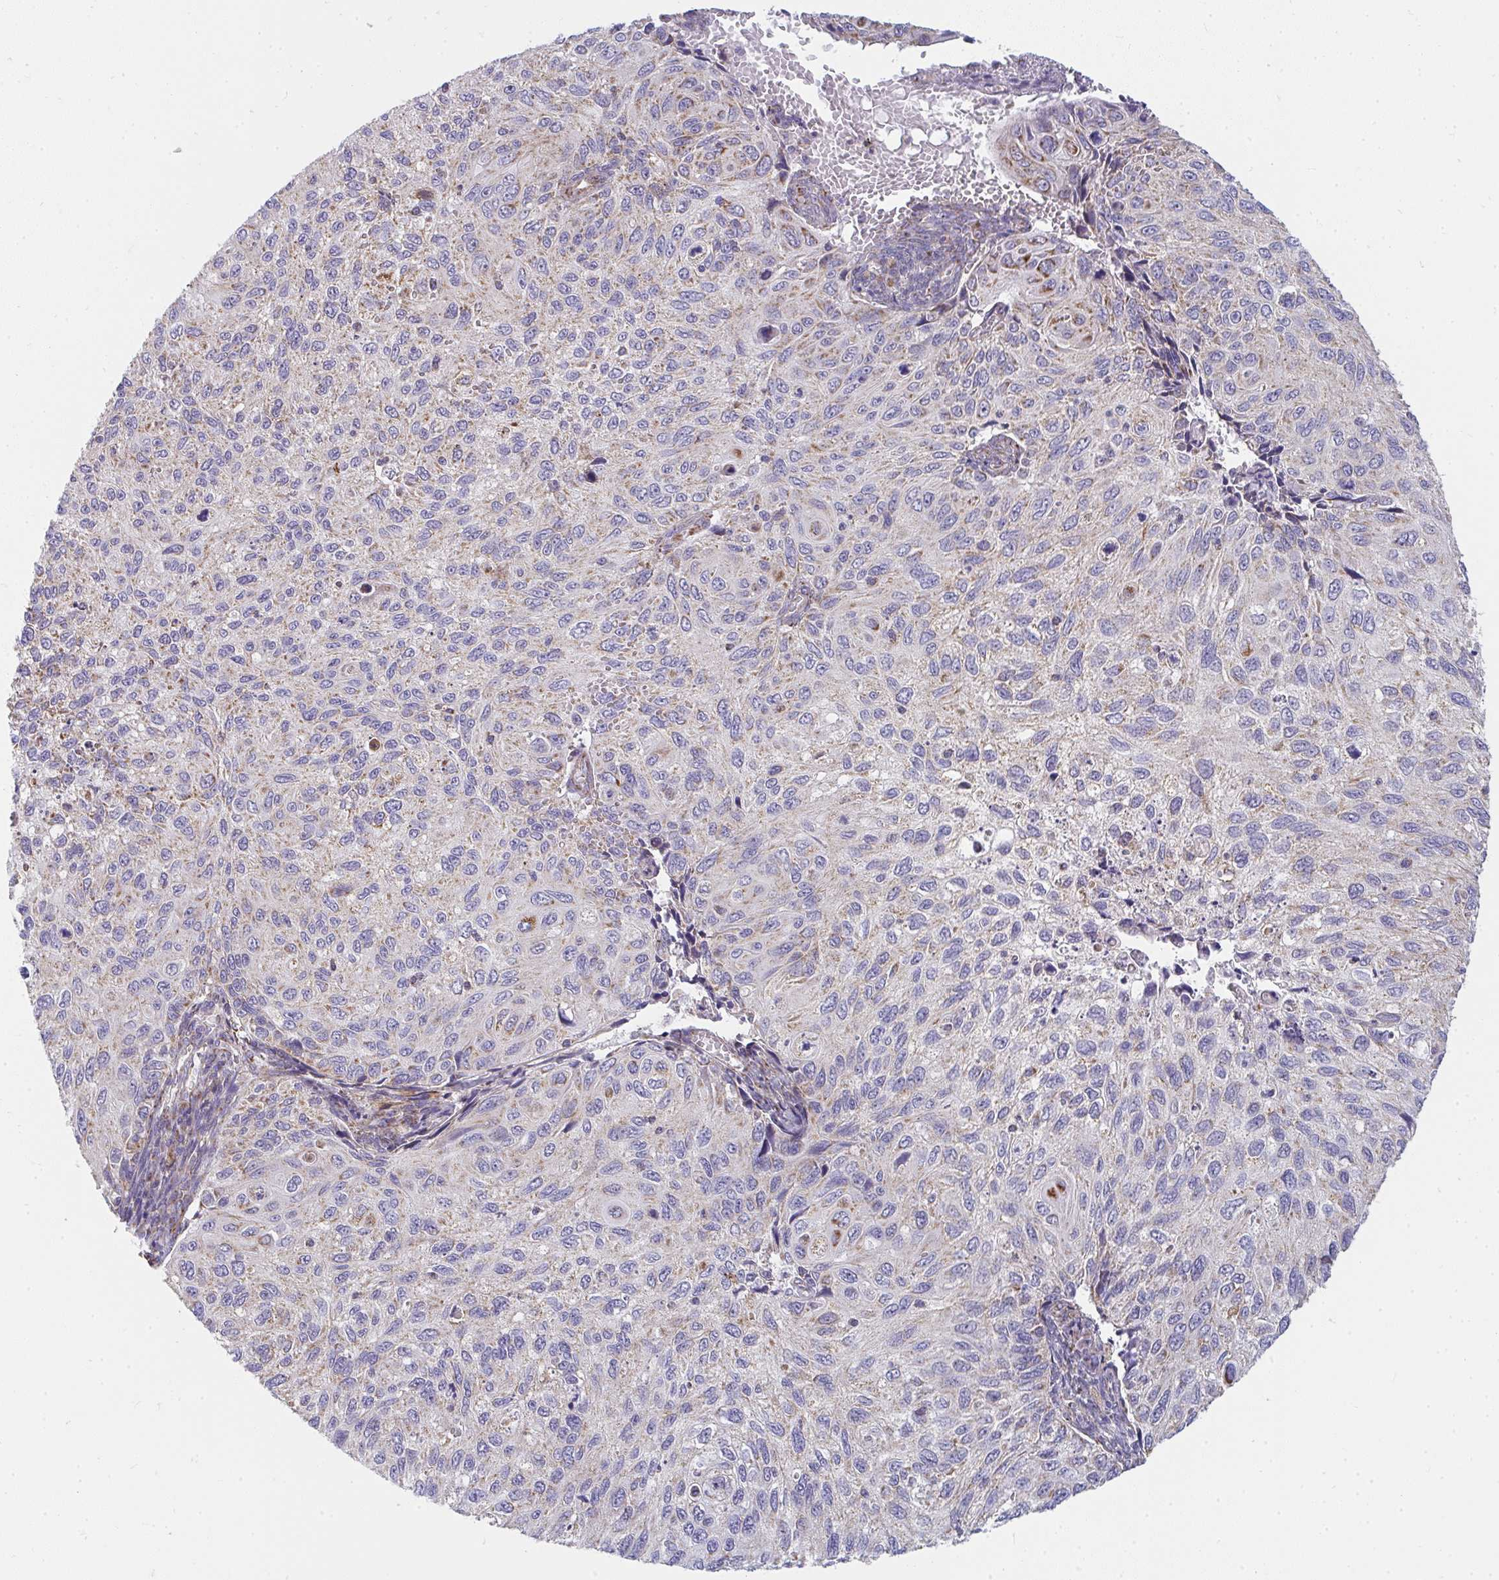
{"staining": {"intensity": "weak", "quantity": "<25%", "location": "cytoplasmic/membranous"}, "tissue": "cervical cancer", "cell_type": "Tumor cells", "image_type": "cancer", "snomed": [{"axis": "morphology", "description": "Squamous cell carcinoma, NOS"}, {"axis": "topography", "description": "Cervix"}], "caption": "An image of human squamous cell carcinoma (cervical) is negative for staining in tumor cells.", "gene": "FAHD1", "patient": {"sex": "female", "age": 70}}